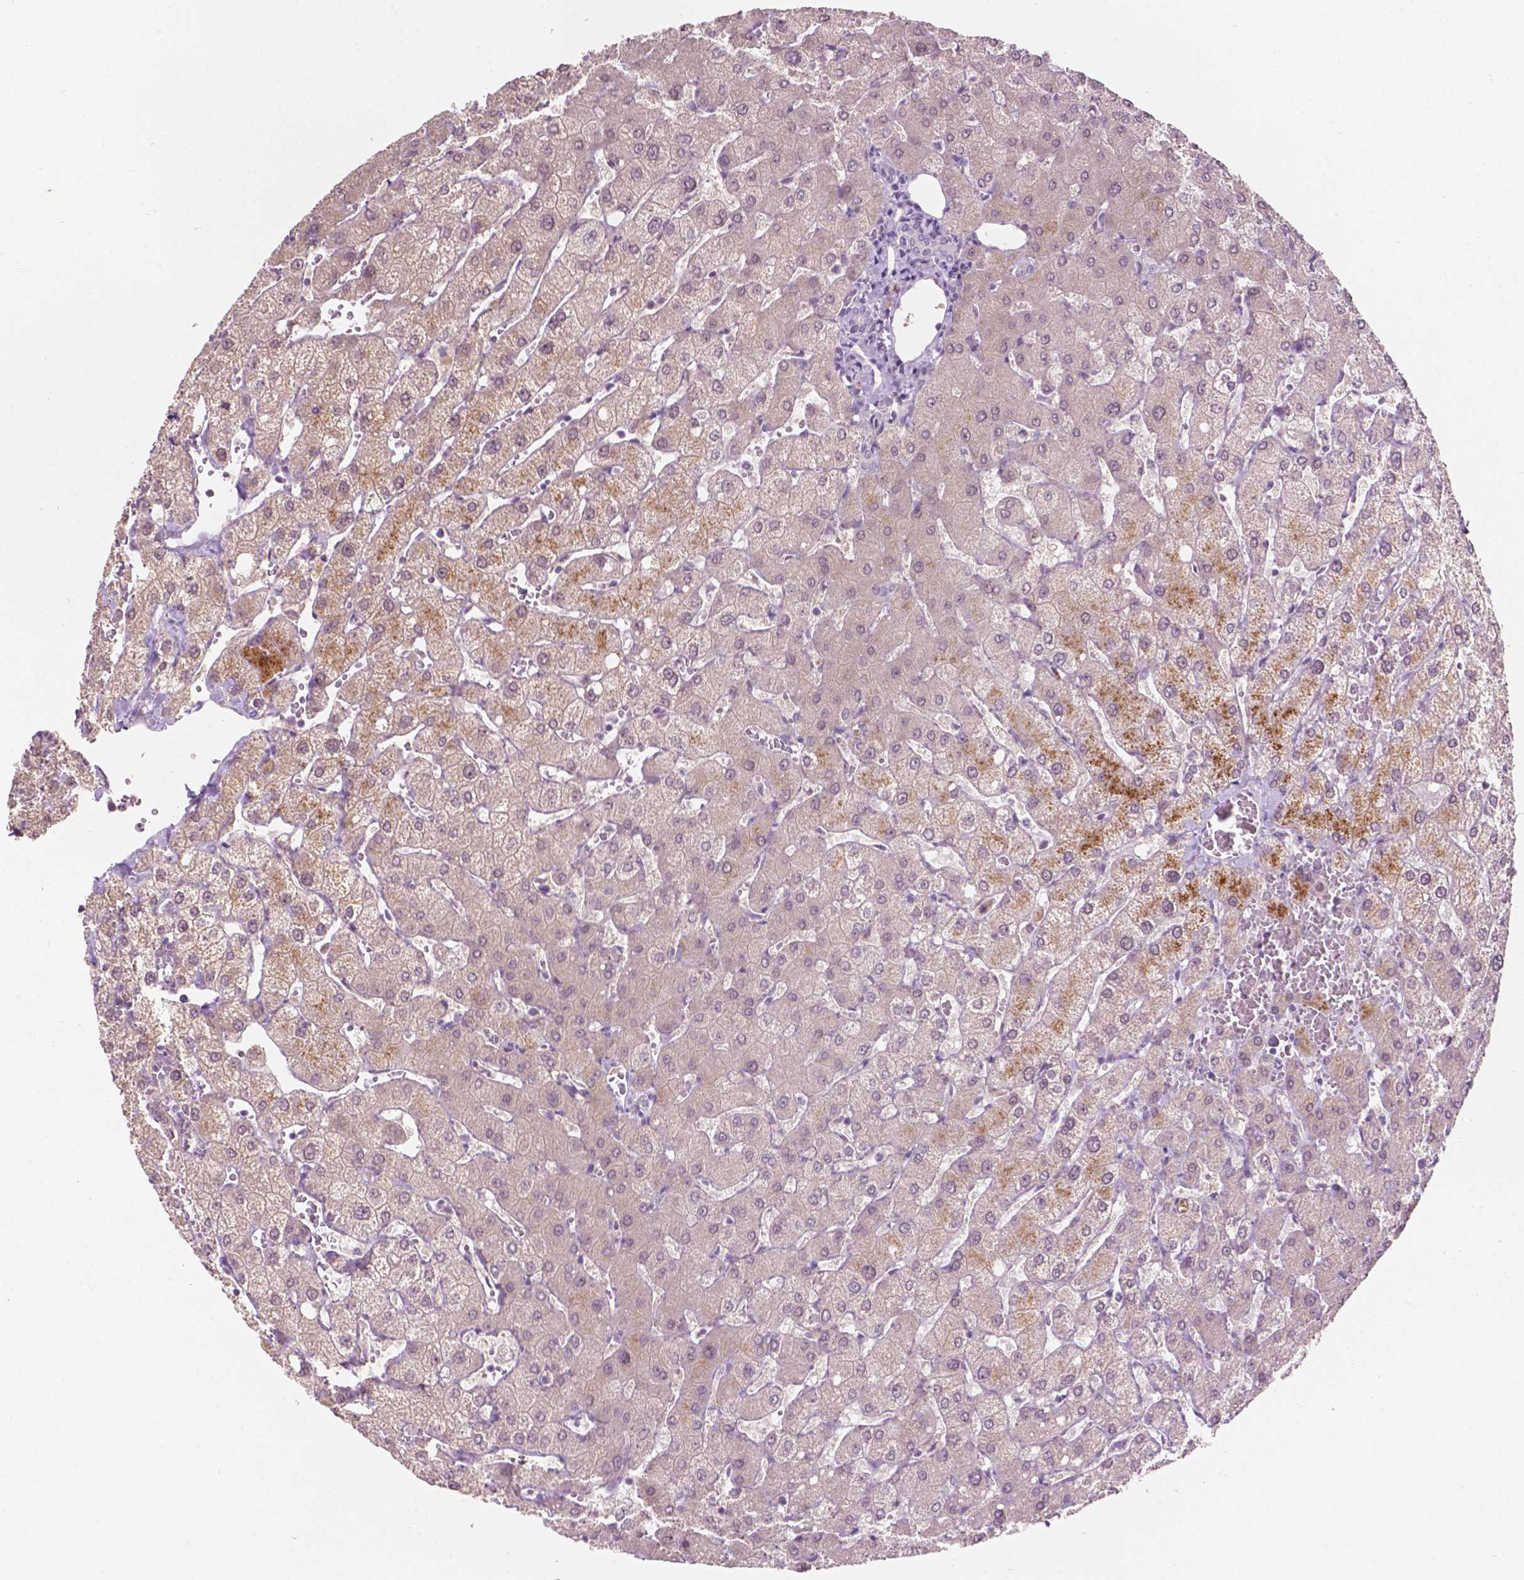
{"staining": {"intensity": "negative", "quantity": "none", "location": "none"}, "tissue": "liver", "cell_type": "Cholangiocytes", "image_type": "normal", "snomed": [{"axis": "morphology", "description": "Normal tissue, NOS"}, {"axis": "topography", "description": "Liver"}], "caption": "DAB immunohistochemical staining of benign human liver exhibits no significant expression in cholangiocytes. The staining is performed using DAB brown chromogen with nuclei counter-stained in using hematoxylin.", "gene": "TM6SF2", "patient": {"sex": "female", "age": 54}}